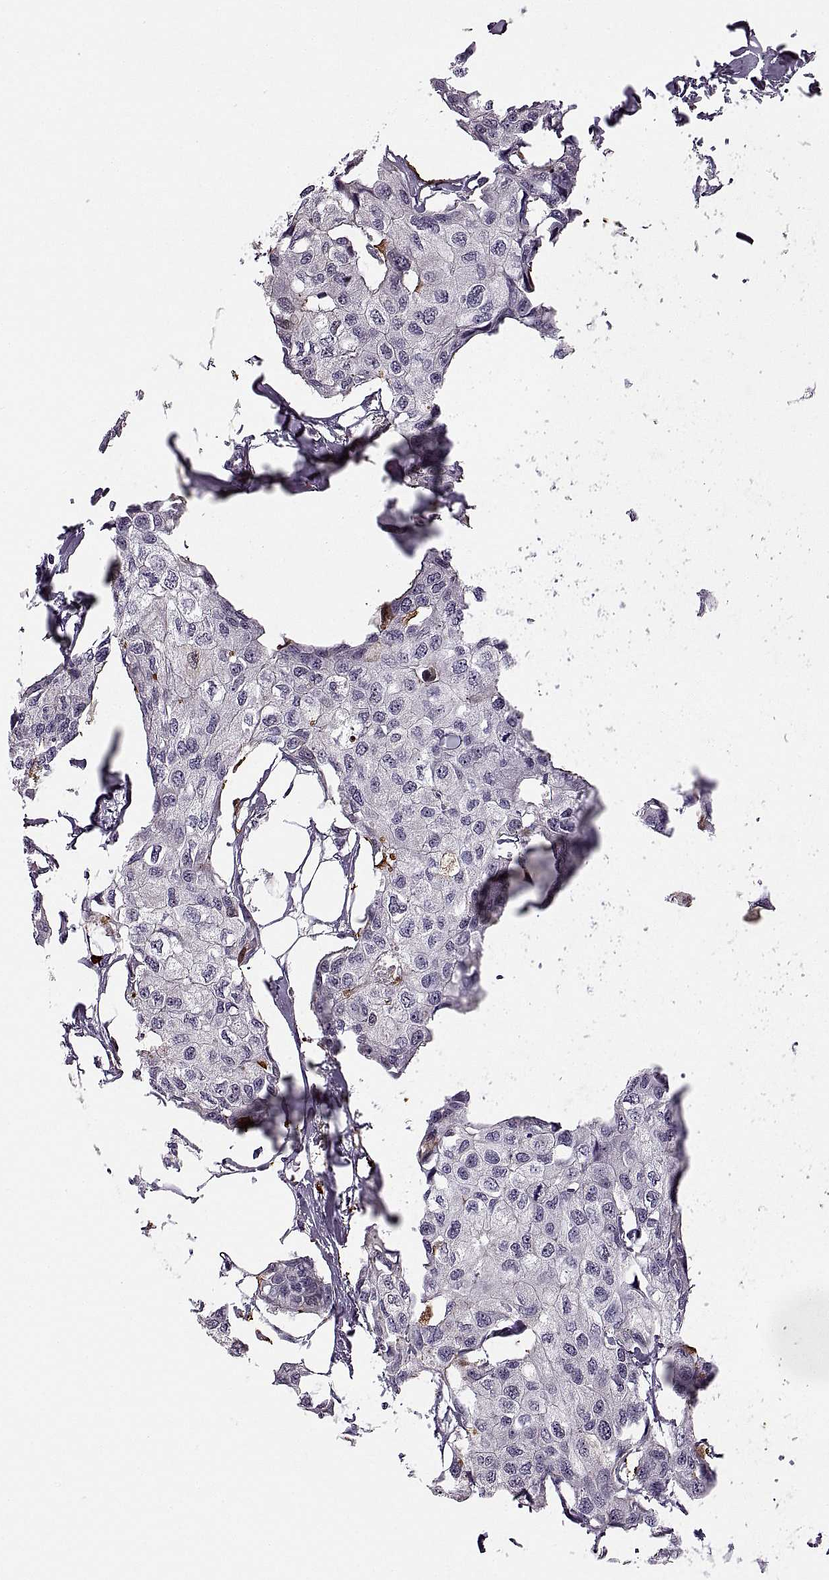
{"staining": {"intensity": "negative", "quantity": "none", "location": "none"}, "tissue": "breast cancer", "cell_type": "Tumor cells", "image_type": "cancer", "snomed": [{"axis": "morphology", "description": "Duct carcinoma"}, {"axis": "topography", "description": "Breast"}], "caption": "Breast cancer was stained to show a protein in brown. There is no significant staining in tumor cells.", "gene": "PAGE5", "patient": {"sex": "female", "age": 80}}